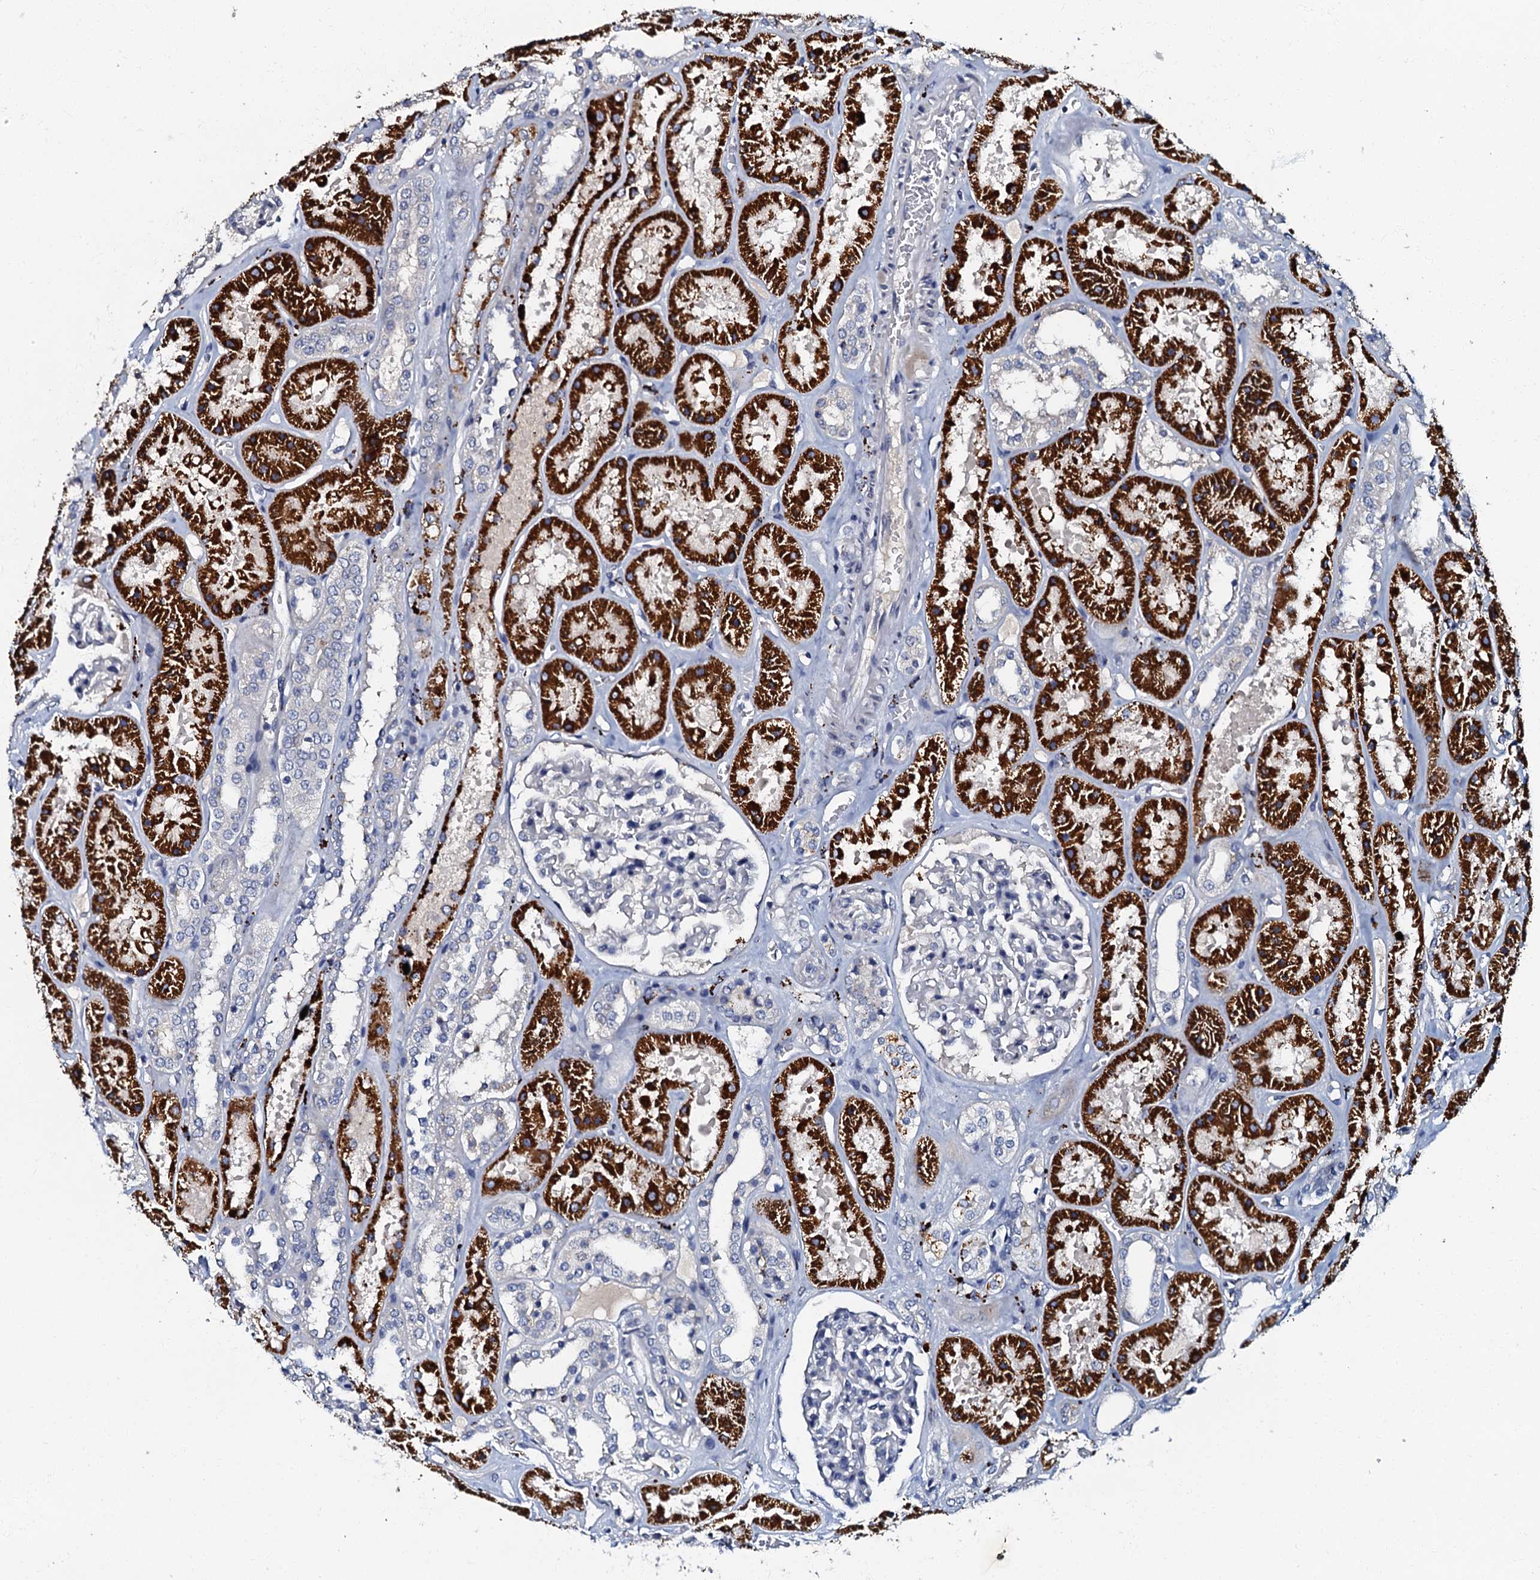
{"staining": {"intensity": "negative", "quantity": "none", "location": "none"}, "tissue": "kidney", "cell_type": "Cells in glomeruli", "image_type": "normal", "snomed": [{"axis": "morphology", "description": "Normal tissue, NOS"}, {"axis": "topography", "description": "Kidney"}], "caption": "Immunohistochemical staining of benign human kidney displays no significant staining in cells in glomeruli.", "gene": "OLAH", "patient": {"sex": "female", "age": 41}}